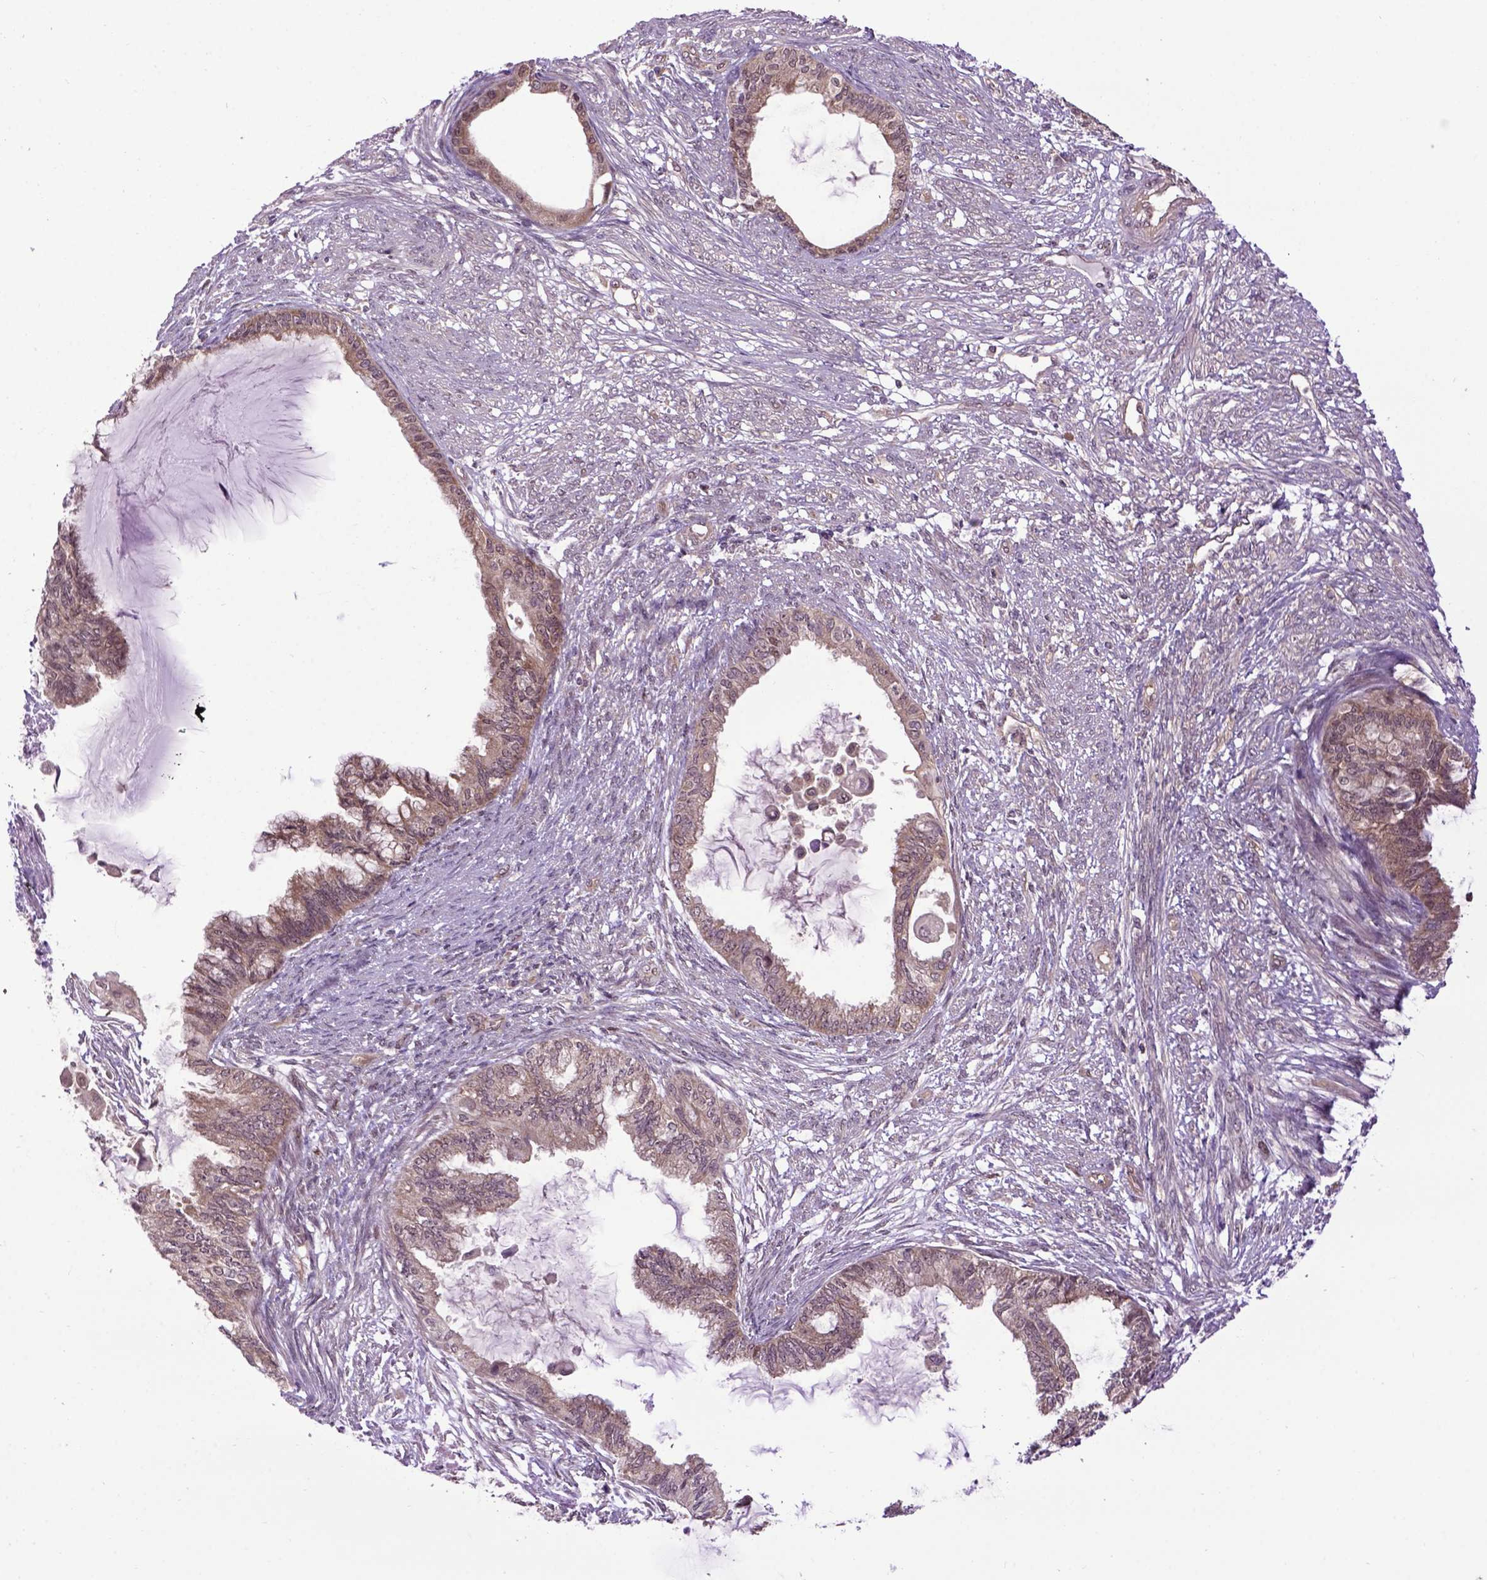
{"staining": {"intensity": "moderate", "quantity": ">75%", "location": "cytoplasmic/membranous"}, "tissue": "endometrial cancer", "cell_type": "Tumor cells", "image_type": "cancer", "snomed": [{"axis": "morphology", "description": "Adenocarcinoma, NOS"}, {"axis": "topography", "description": "Endometrium"}], "caption": "Tumor cells exhibit moderate cytoplasmic/membranous positivity in approximately >75% of cells in endometrial cancer. (DAB IHC with brightfield microscopy, high magnification).", "gene": "WDR48", "patient": {"sex": "female", "age": 86}}